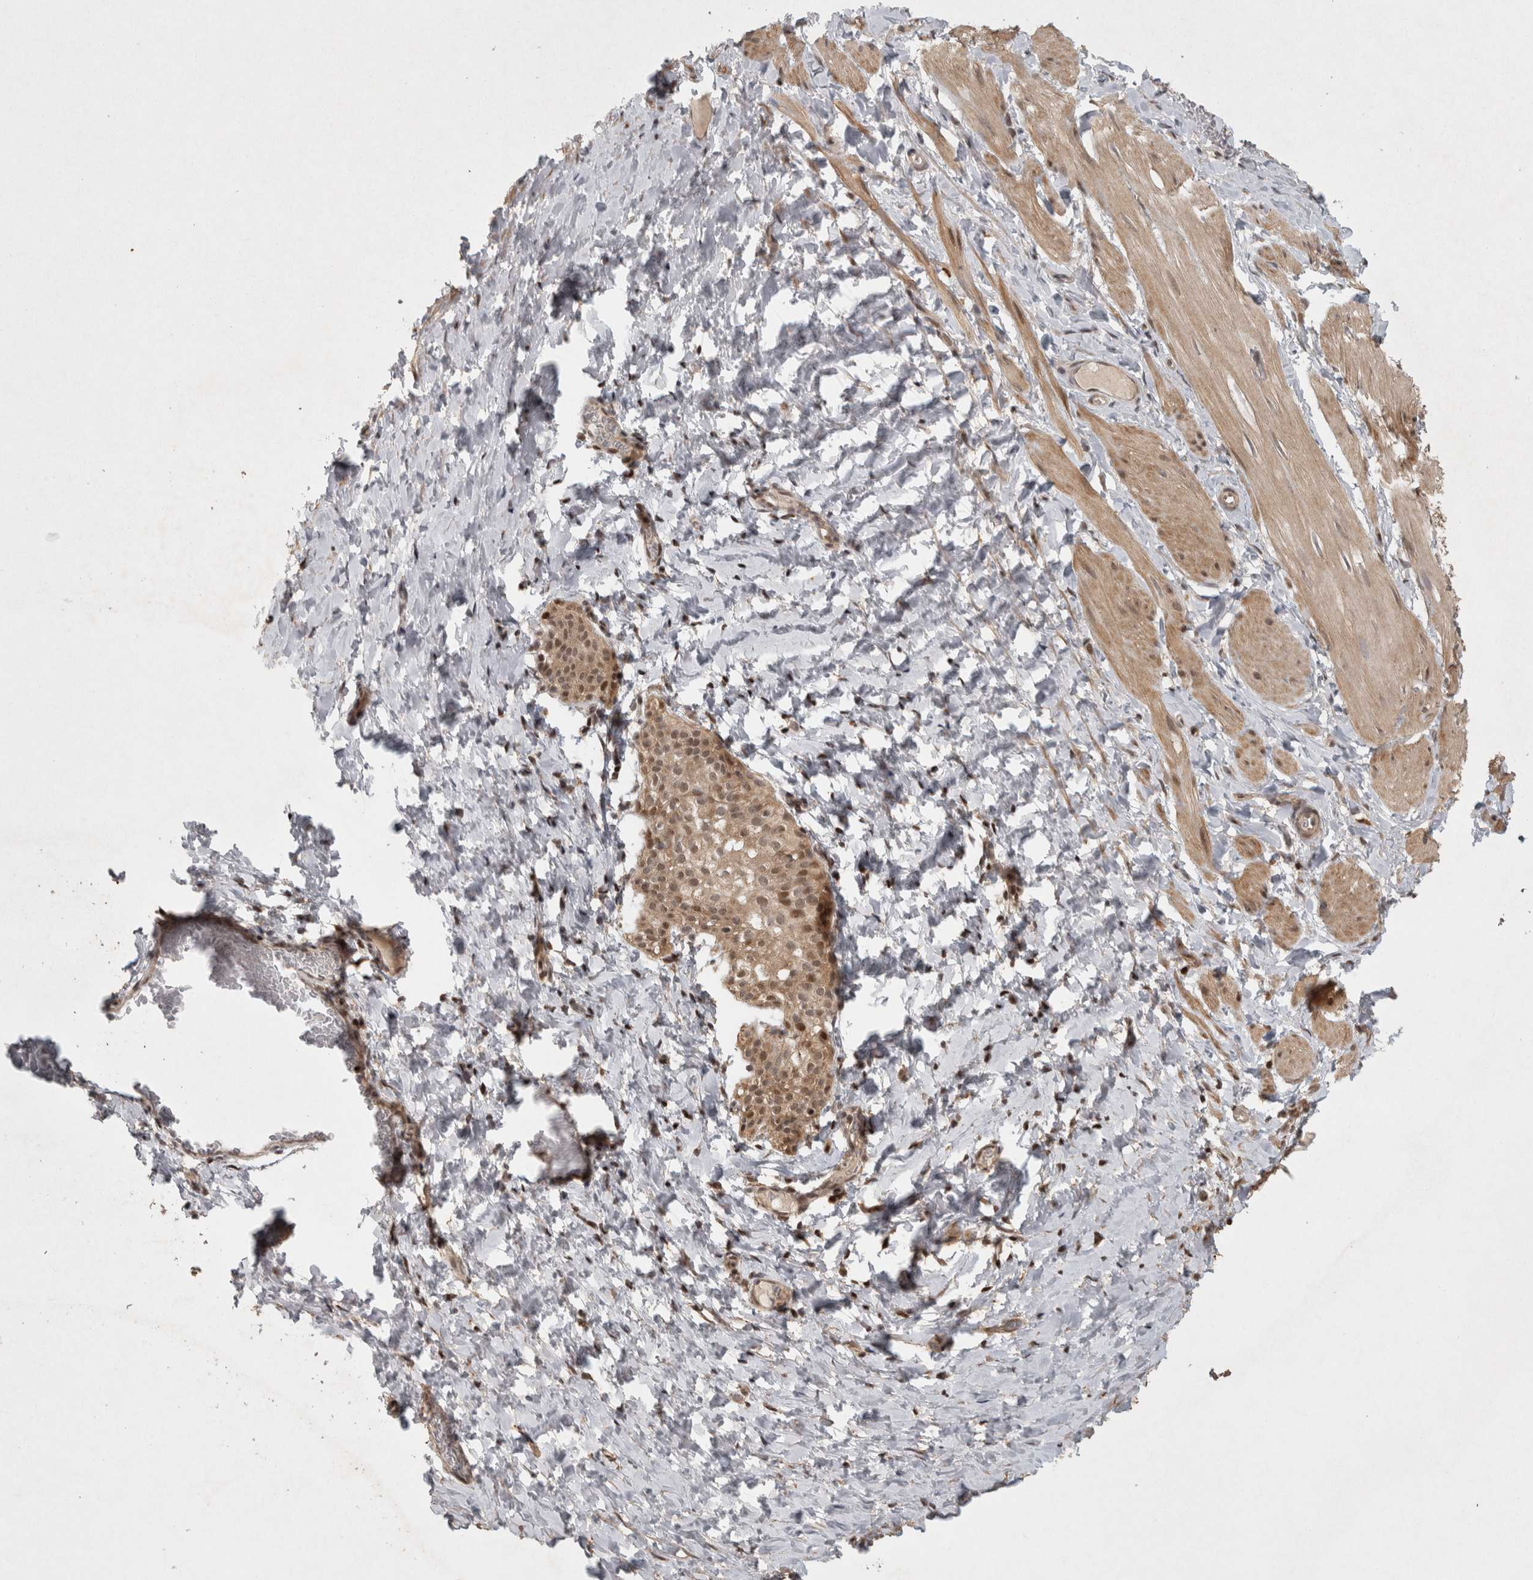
{"staining": {"intensity": "moderate", "quantity": ">75%", "location": "cytoplasmic/membranous"}, "tissue": "smooth muscle", "cell_type": "Smooth muscle cells", "image_type": "normal", "snomed": [{"axis": "morphology", "description": "Normal tissue, NOS"}, {"axis": "topography", "description": "Smooth muscle"}], "caption": "A medium amount of moderate cytoplasmic/membranous staining is identified in approximately >75% of smooth muscle cells in benign smooth muscle. (Stains: DAB in brown, nuclei in blue, Microscopy: brightfield microscopy at high magnification).", "gene": "KDM8", "patient": {"sex": "male", "age": 16}}